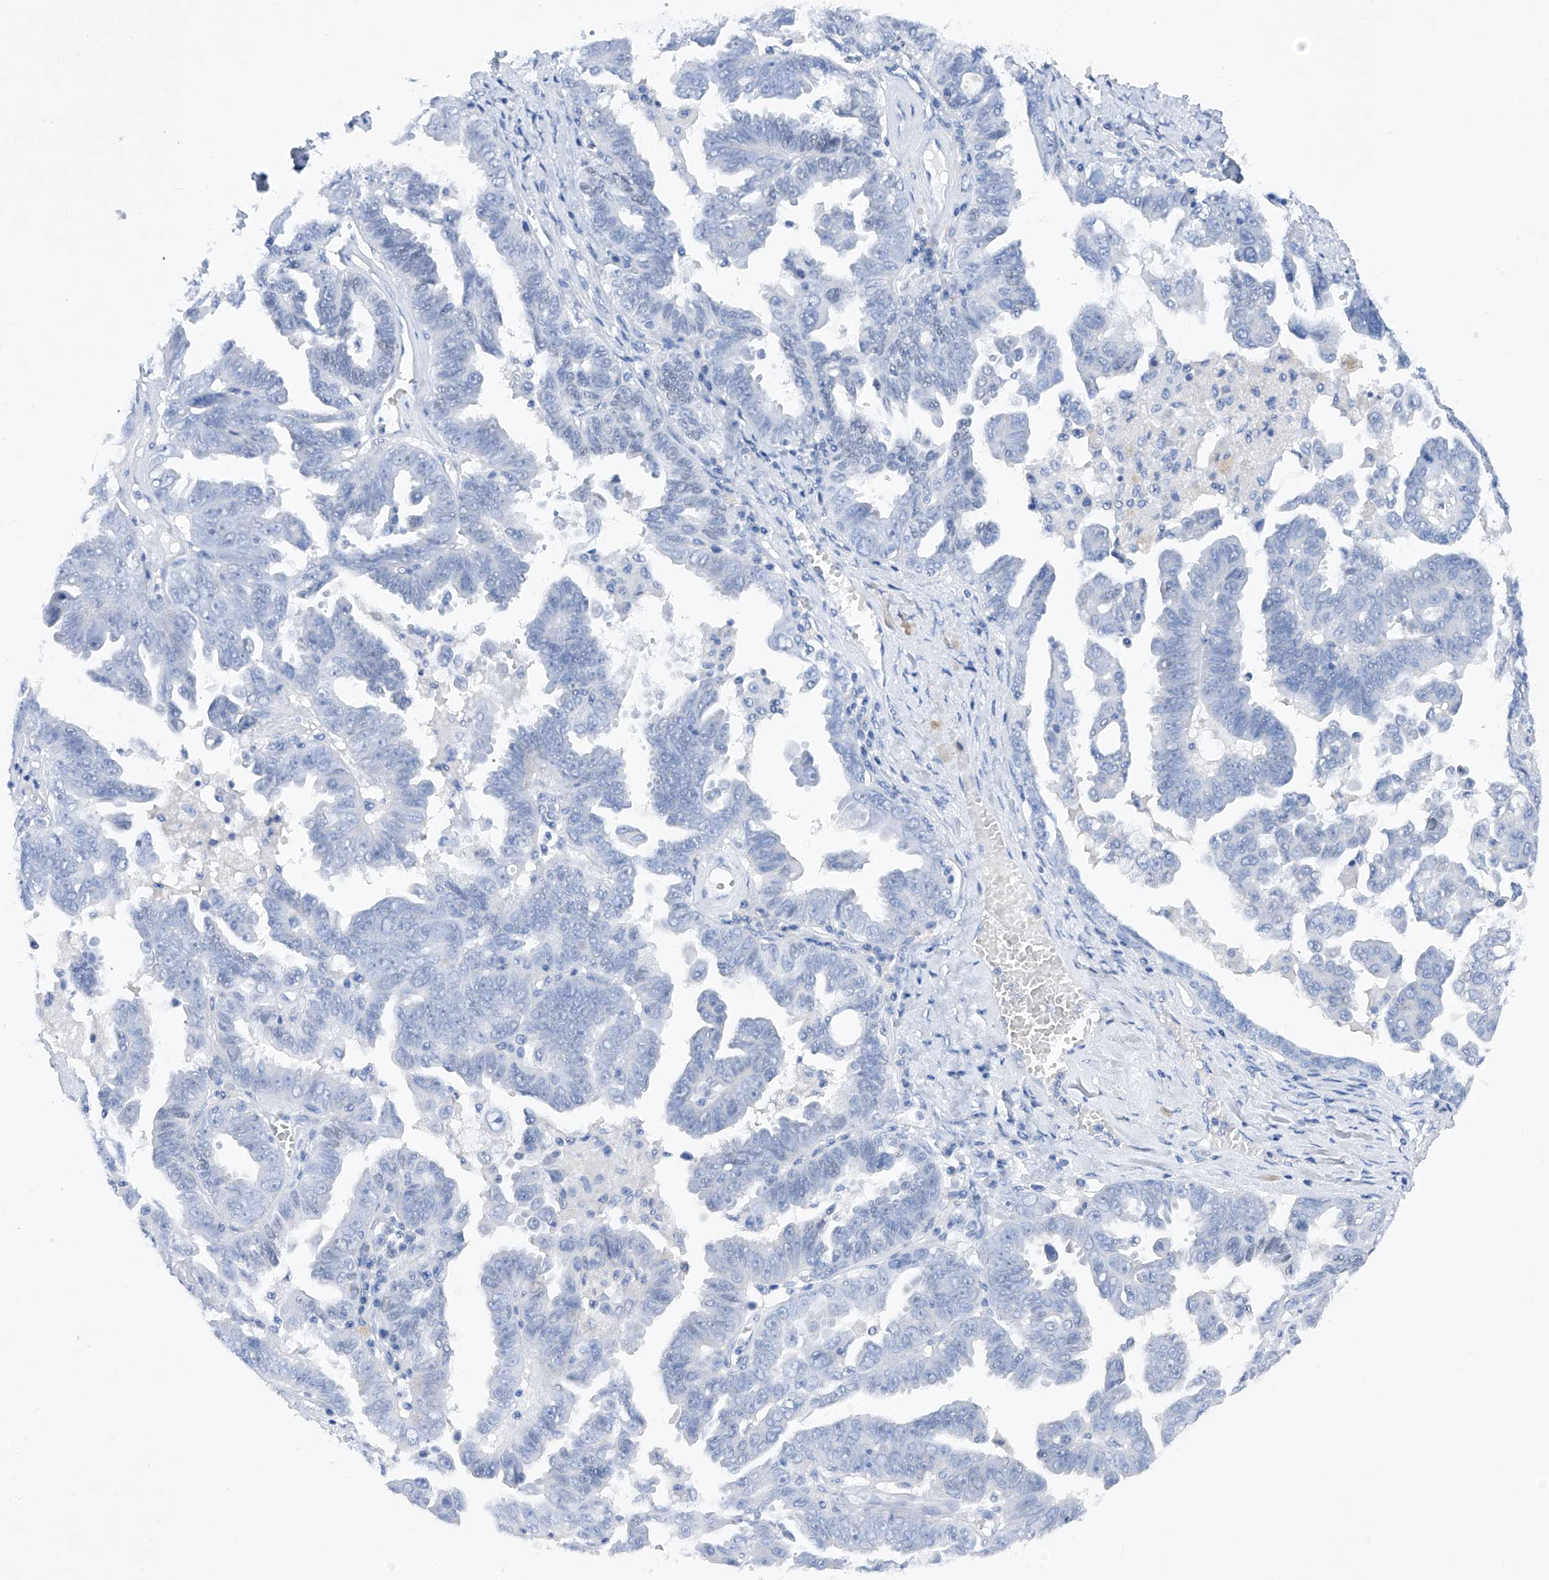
{"staining": {"intensity": "negative", "quantity": "none", "location": "none"}, "tissue": "ovarian cancer", "cell_type": "Tumor cells", "image_type": "cancer", "snomed": [{"axis": "morphology", "description": "Carcinoma, endometroid"}, {"axis": "topography", "description": "Ovary"}], "caption": "The image shows no significant expression in tumor cells of ovarian endometroid carcinoma.", "gene": "BARX2", "patient": {"sex": "female", "age": 62}}